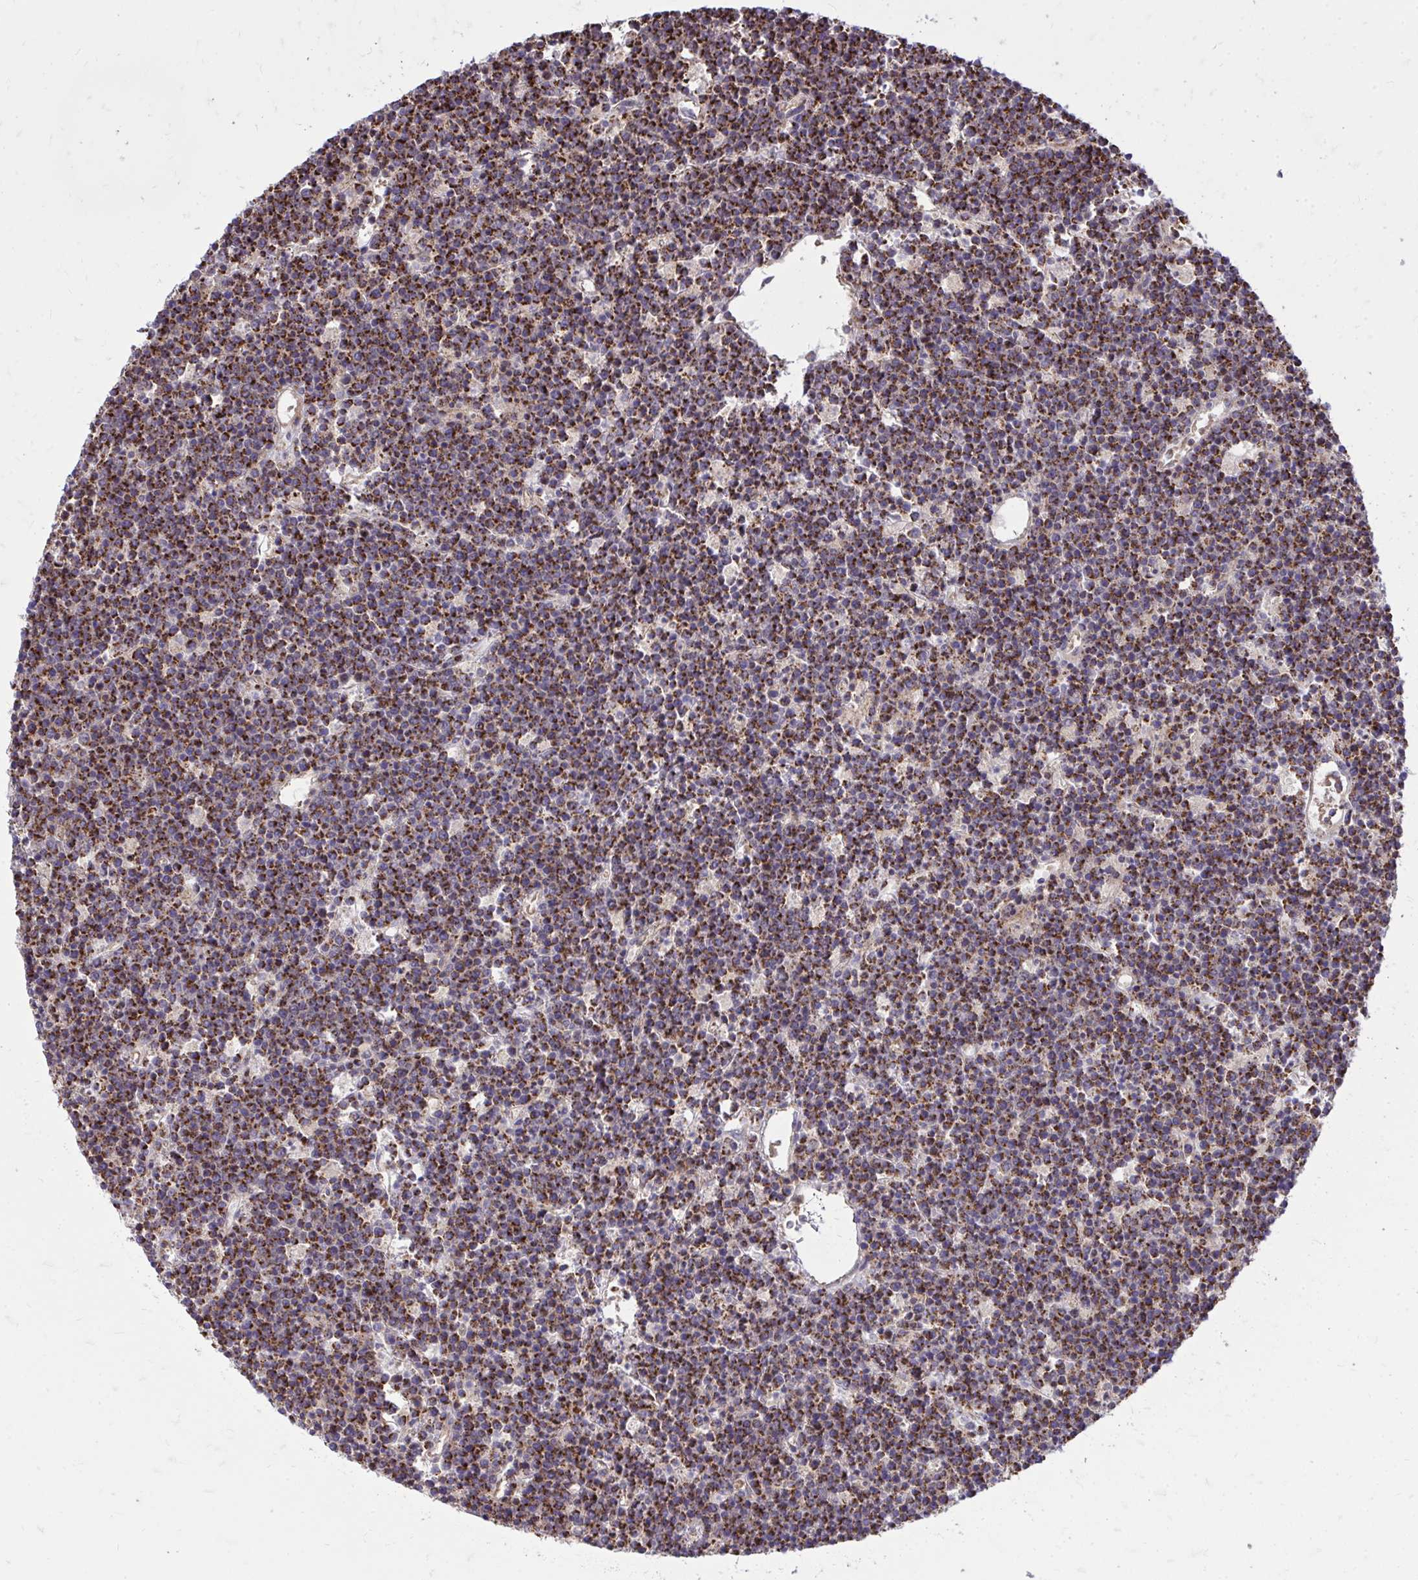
{"staining": {"intensity": "strong", "quantity": "25%-75%", "location": "cytoplasmic/membranous"}, "tissue": "lymphoma", "cell_type": "Tumor cells", "image_type": "cancer", "snomed": [{"axis": "morphology", "description": "Malignant lymphoma, non-Hodgkin's type, High grade"}, {"axis": "topography", "description": "Ovary"}], "caption": "IHC staining of lymphoma, which reveals high levels of strong cytoplasmic/membranous staining in approximately 25%-75% of tumor cells indicating strong cytoplasmic/membranous protein expression. The staining was performed using DAB (3,3'-diaminobenzidine) (brown) for protein detection and nuclei were counterstained in hematoxylin (blue).", "gene": "SLC7A5", "patient": {"sex": "female", "age": 56}}